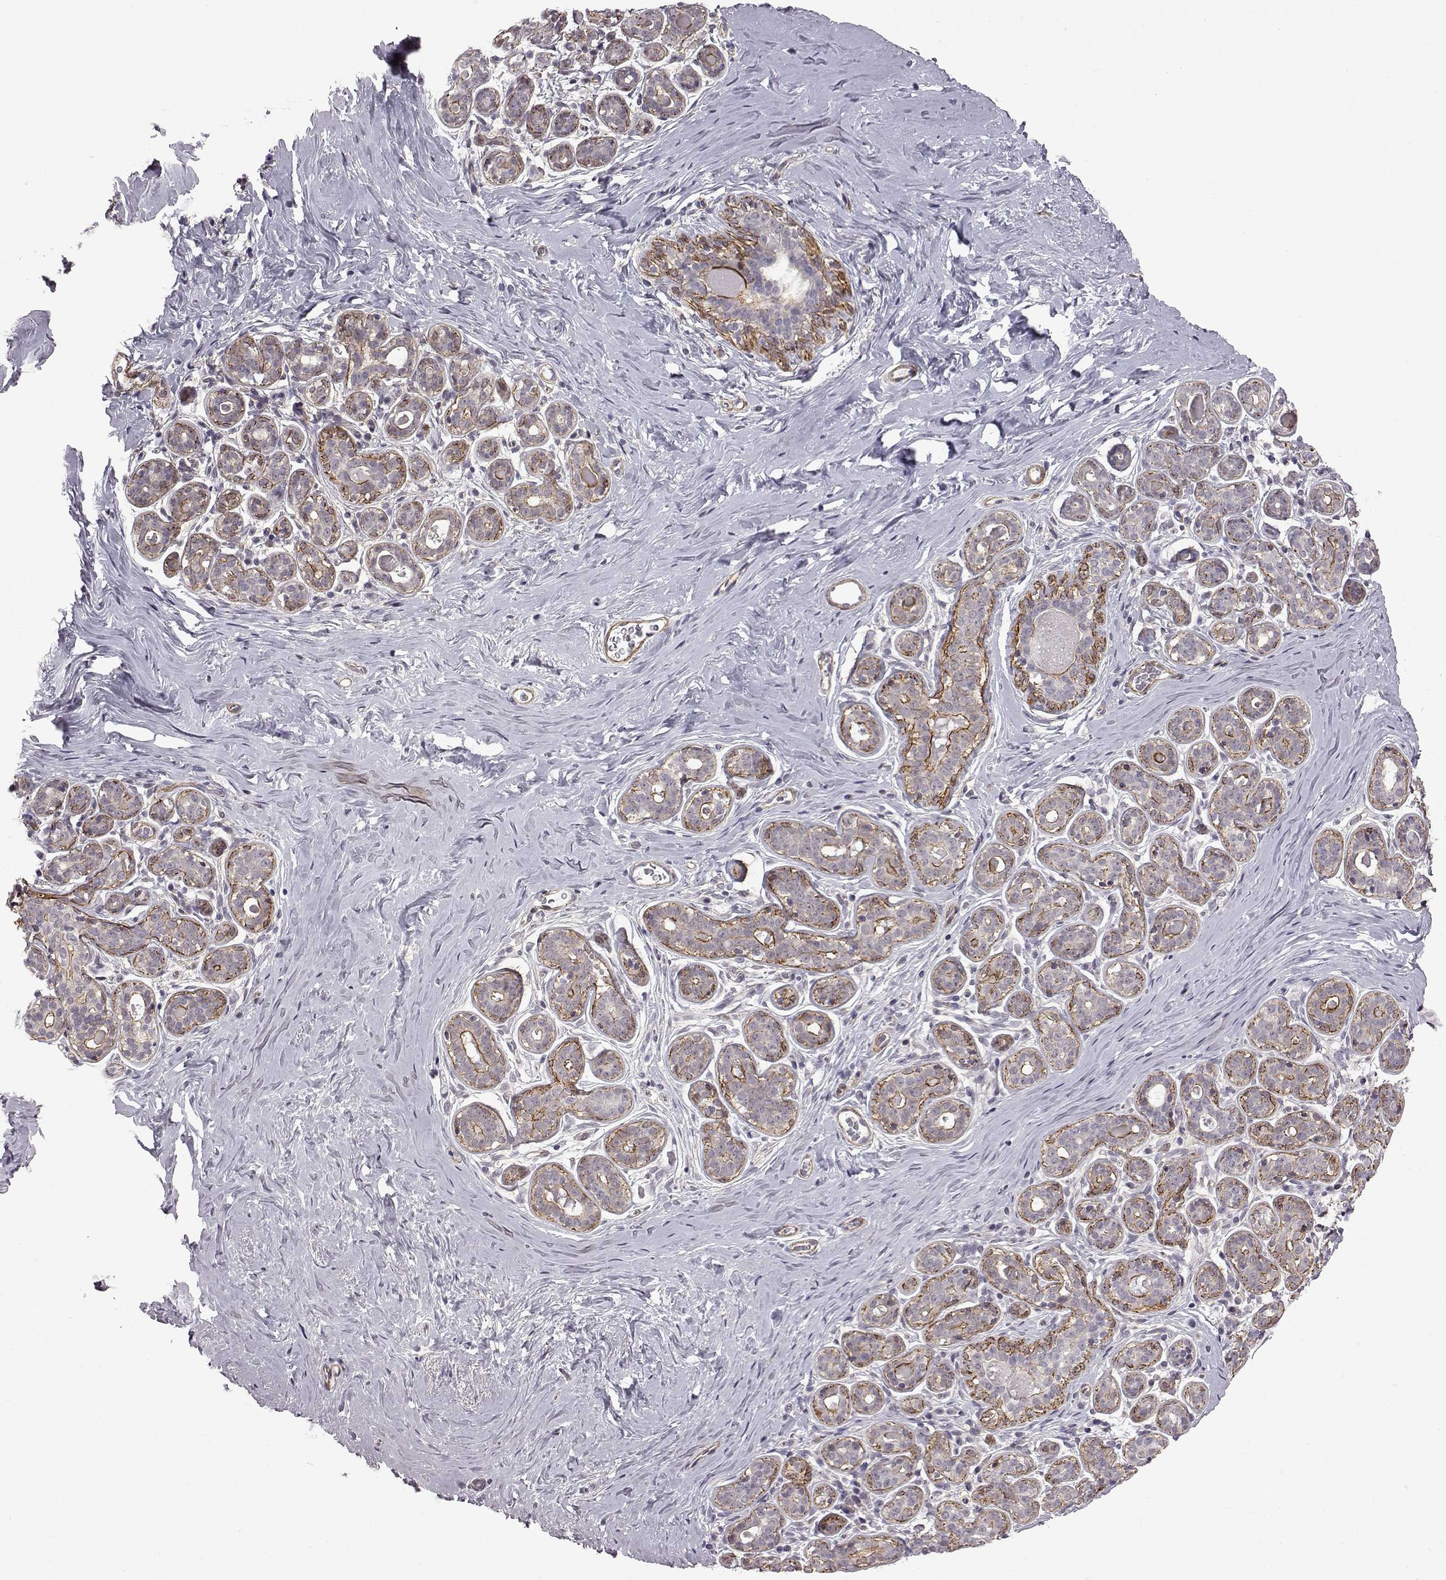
{"staining": {"intensity": "negative", "quantity": "none", "location": "none"}, "tissue": "breast", "cell_type": "Adipocytes", "image_type": "normal", "snomed": [{"axis": "morphology", "description": "Normal tissue, NOS"}, {"axis": "topography", "description": "Skin"}, {"axis": "topography", "description": "Breast"}], "caption": "An IHC histopathology image of unremarkable breast is shown. There is no staining in adipocytes of breast.", "gene": "SYNPO2", "patient": {"sex": "female", "age": 43}}